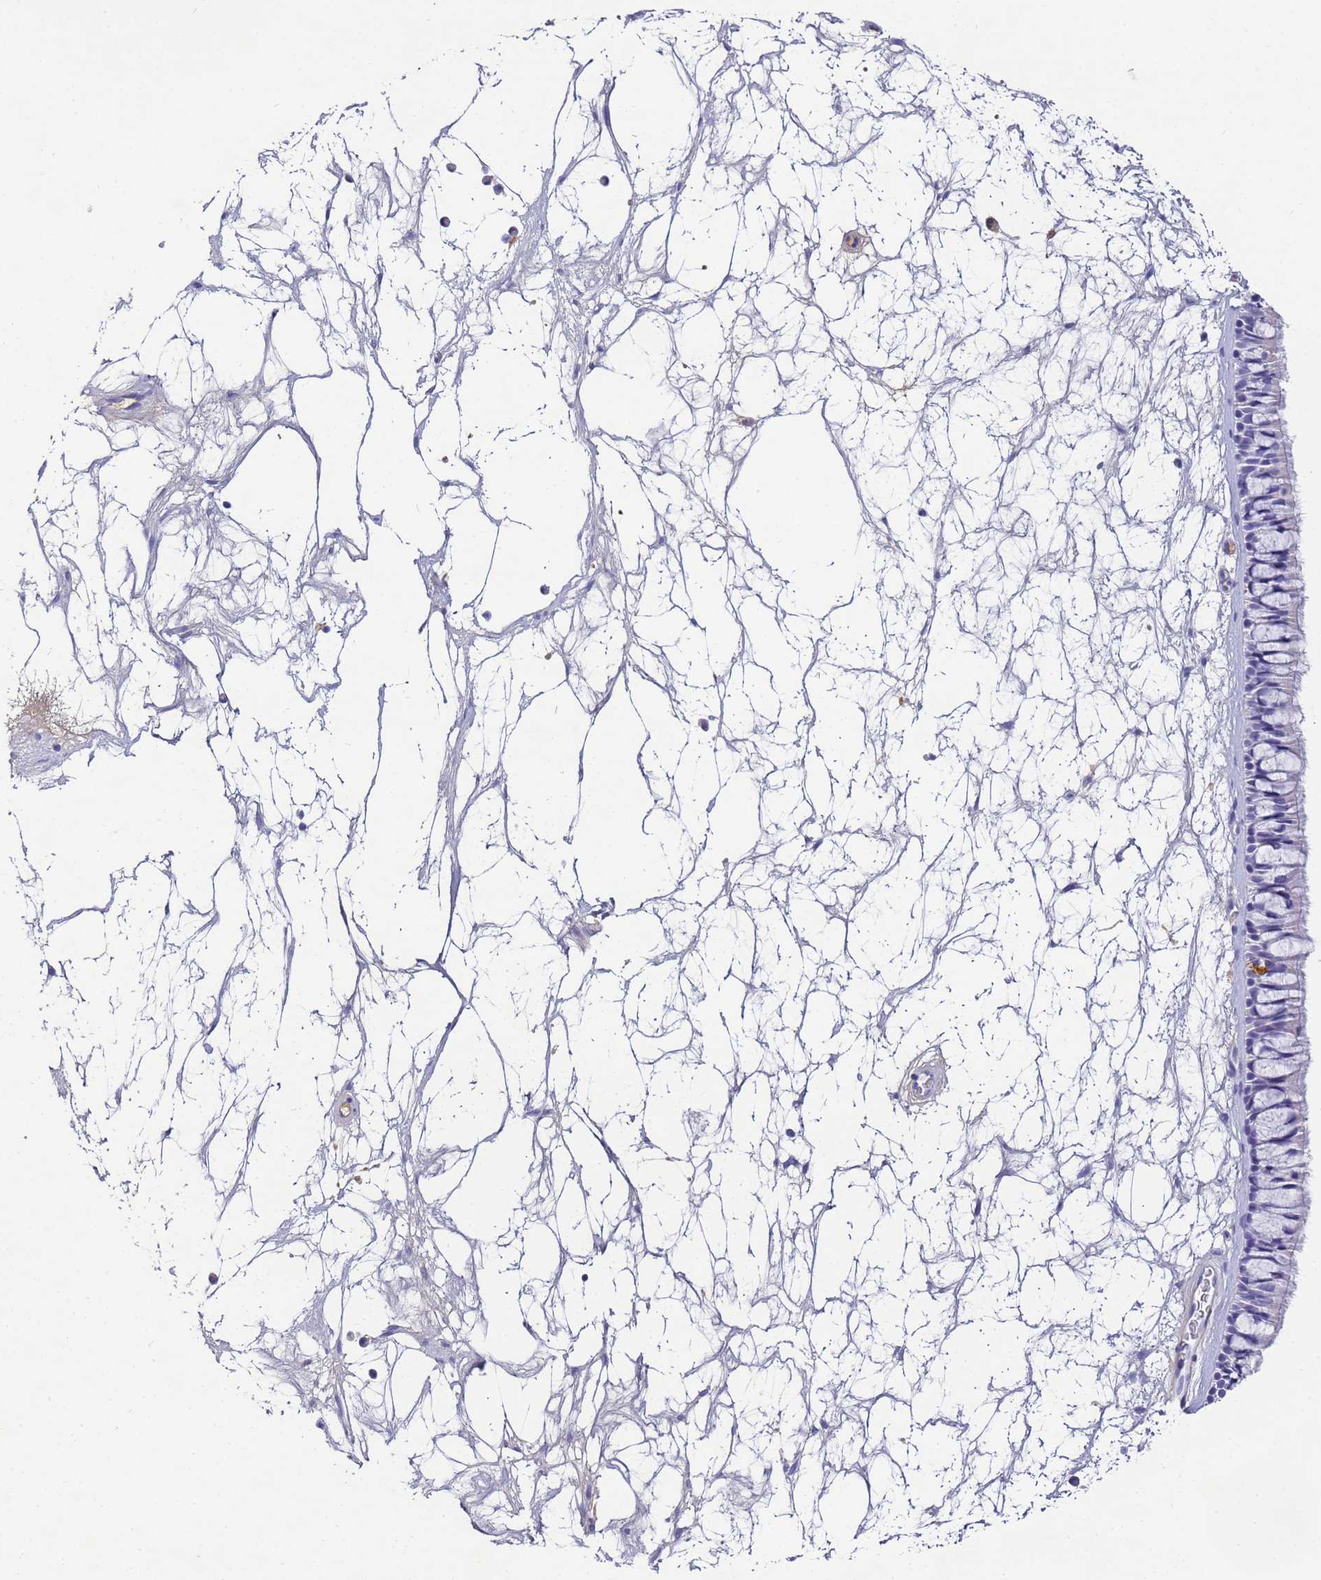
{"staining": {"intensity": "negative", "quantity": "none", "location": "none"}, "tissue": "nasopharynx", "cell_type": "Respiratory epithelial cells", "image_type": "normal", "snomed": [{"axis": "morphology", "description": "Normal tissue, NOS"}, {"axis": "topography", "description": "Nasopharynx"}], "caption": "IHC histopathology image of normal nasopharynx: human nasopharynx stained with DAB (3,3'-diaminobenzidine) displays no significant protein positivity in respiratory epithelial cells.", "gene": "CFHR1", "patient": {"sex": "male", "age": 64}}